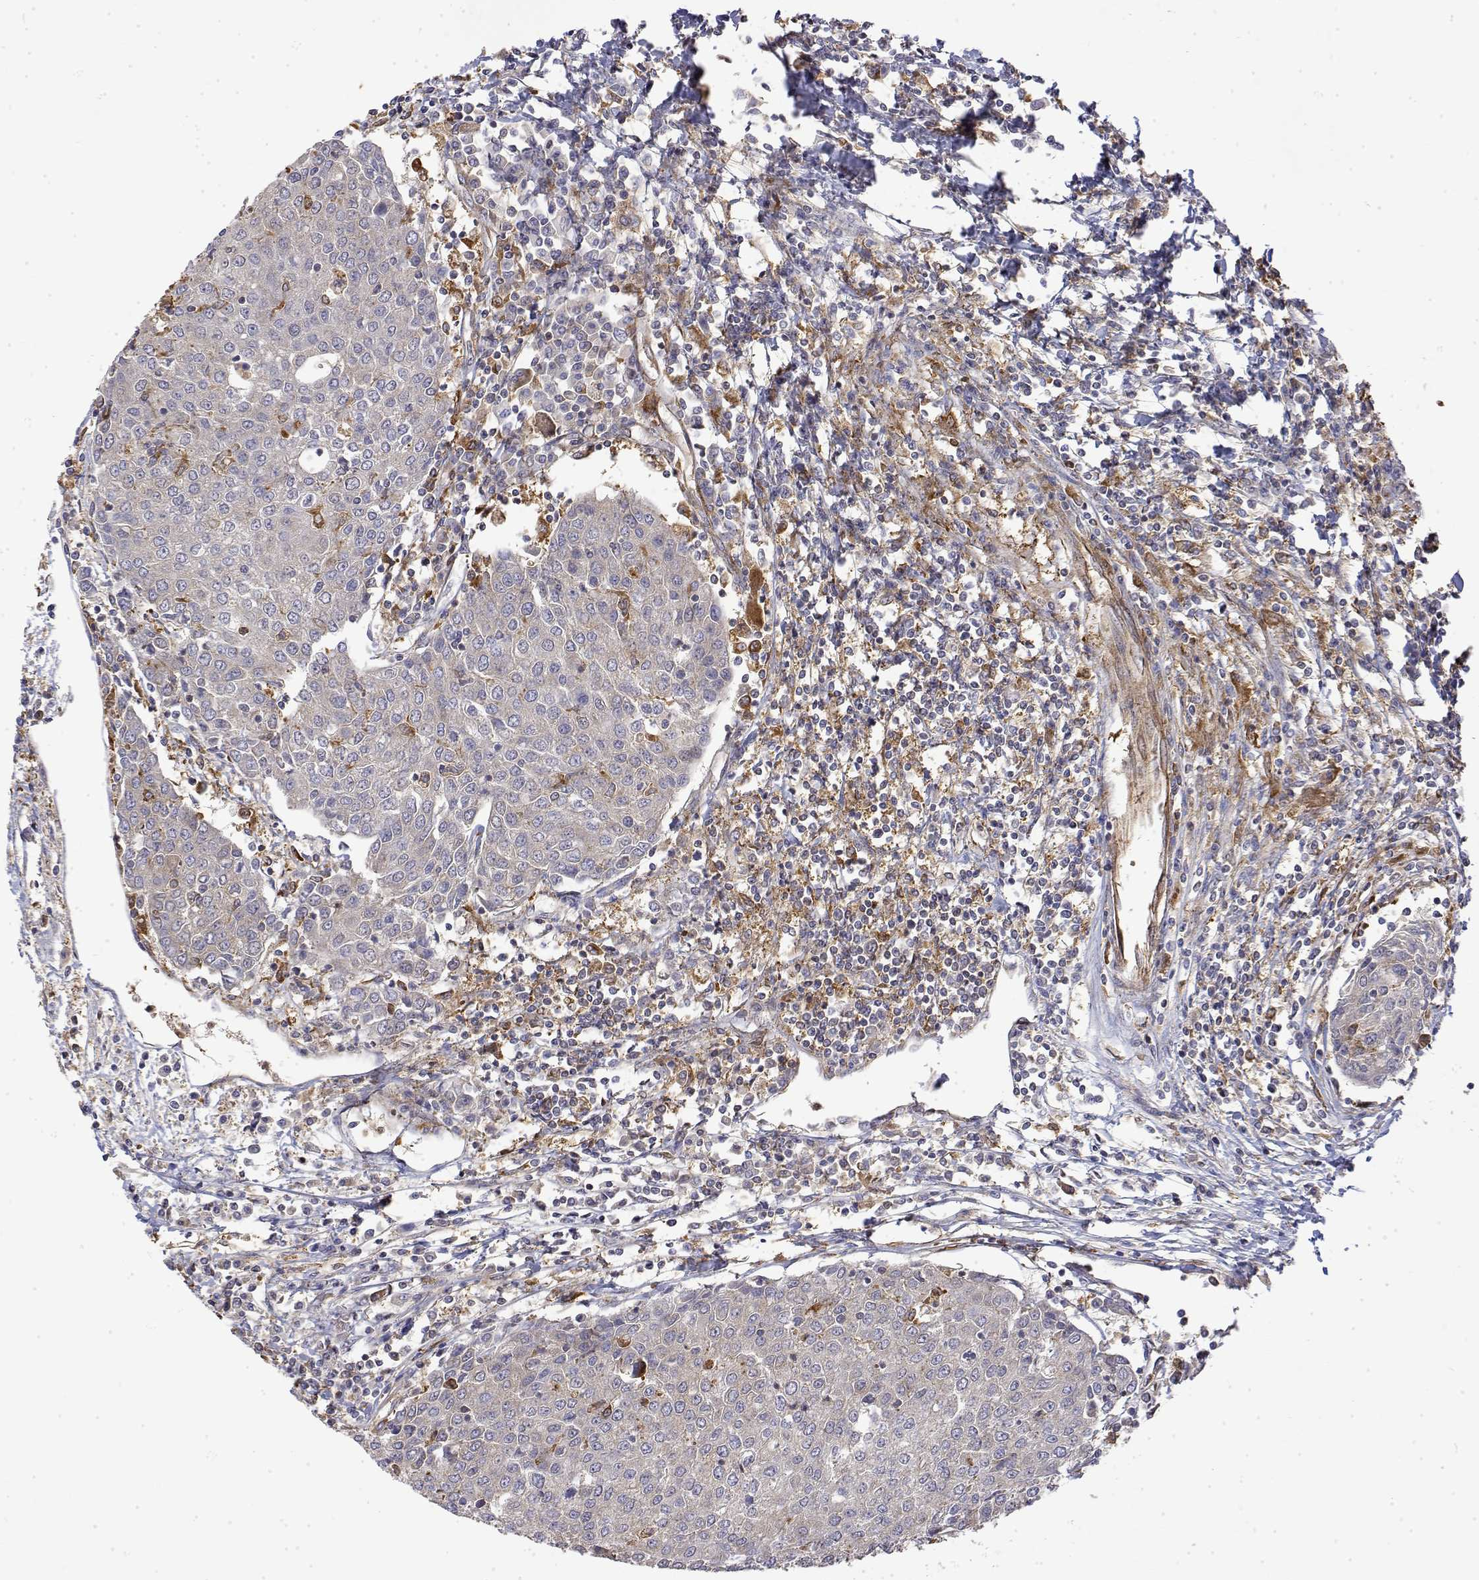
{"staining": {"intensity": "negative", "quantity": "none", "location": "none"}, "tissue": "urothelial cancer", "cell_type": "Tumor cells", "image_type": "cancer", "snomed": [{"axis": "morphology", "description": "Urothelial carcinoma, High grade"}, {"axis": "topography", "description": "Urinary bladder"}], "caption": "Tumor cells show no significant protein expression in urothelial cancer. (DAB (3,3'-diaminobenzidine) IHC with hematoxylin counter stain).", "gene": "PACSIN2", "patient": {"sex": "female", "age": 85}}